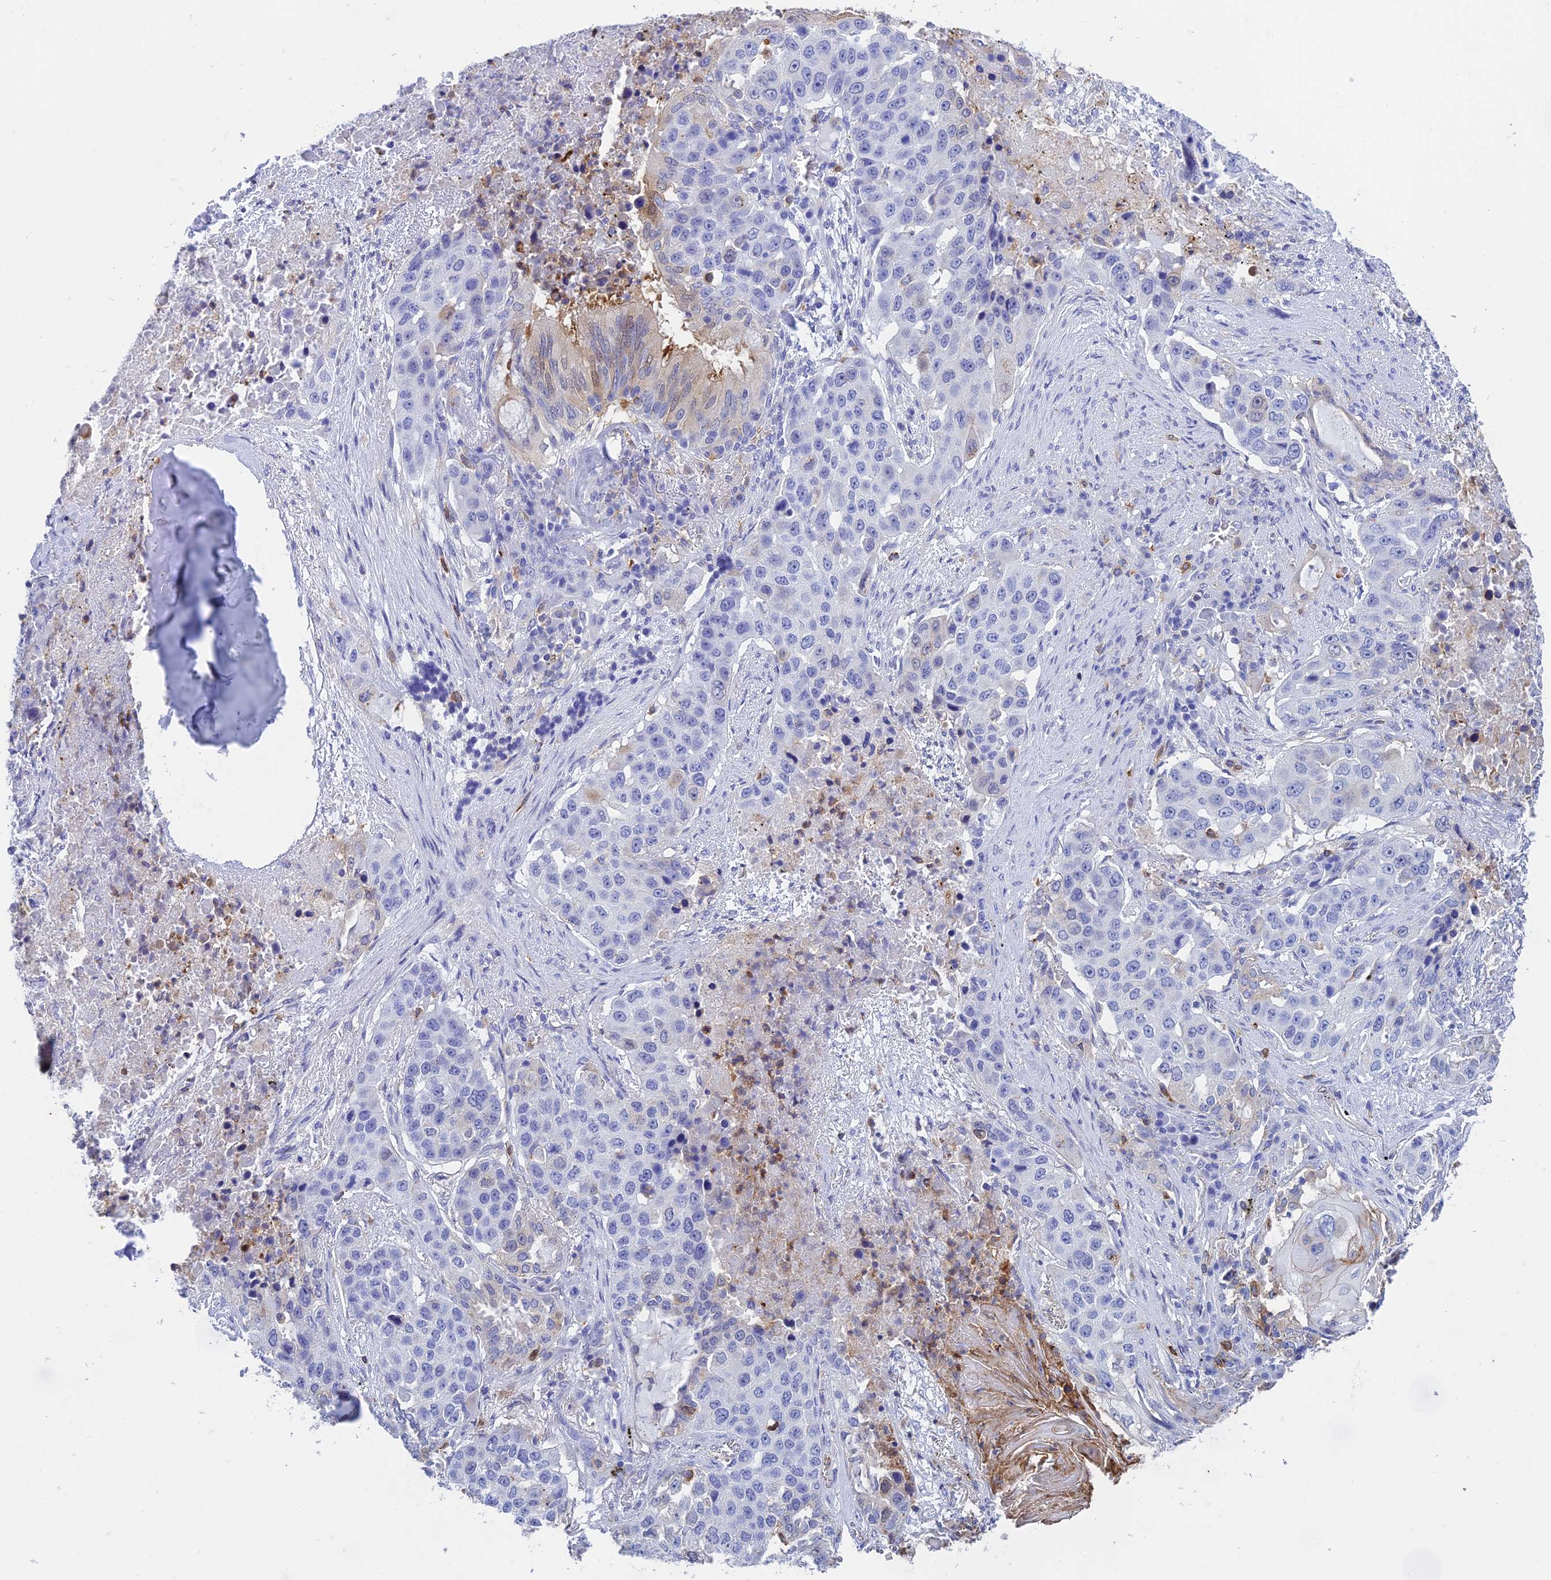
{"staining": {"intensity": "negative", "quantity": "none", "location": "none"}, "tissue": "lung cancer", "cell_type": "Tumor cells", "image_type": "cancer", "snomed": [{"axis": "morphology", "description": "Squamous cell carcinoma, NOS"}, {"axis": "topography", "description": "Lung"}], "caption": "This is an immunohistochemistry (IHC) histopathology image of human lung cancer. There is no expression in tumor cells.", "gene": "FGF7", "patient": {"sex": "female", "age": 63}}